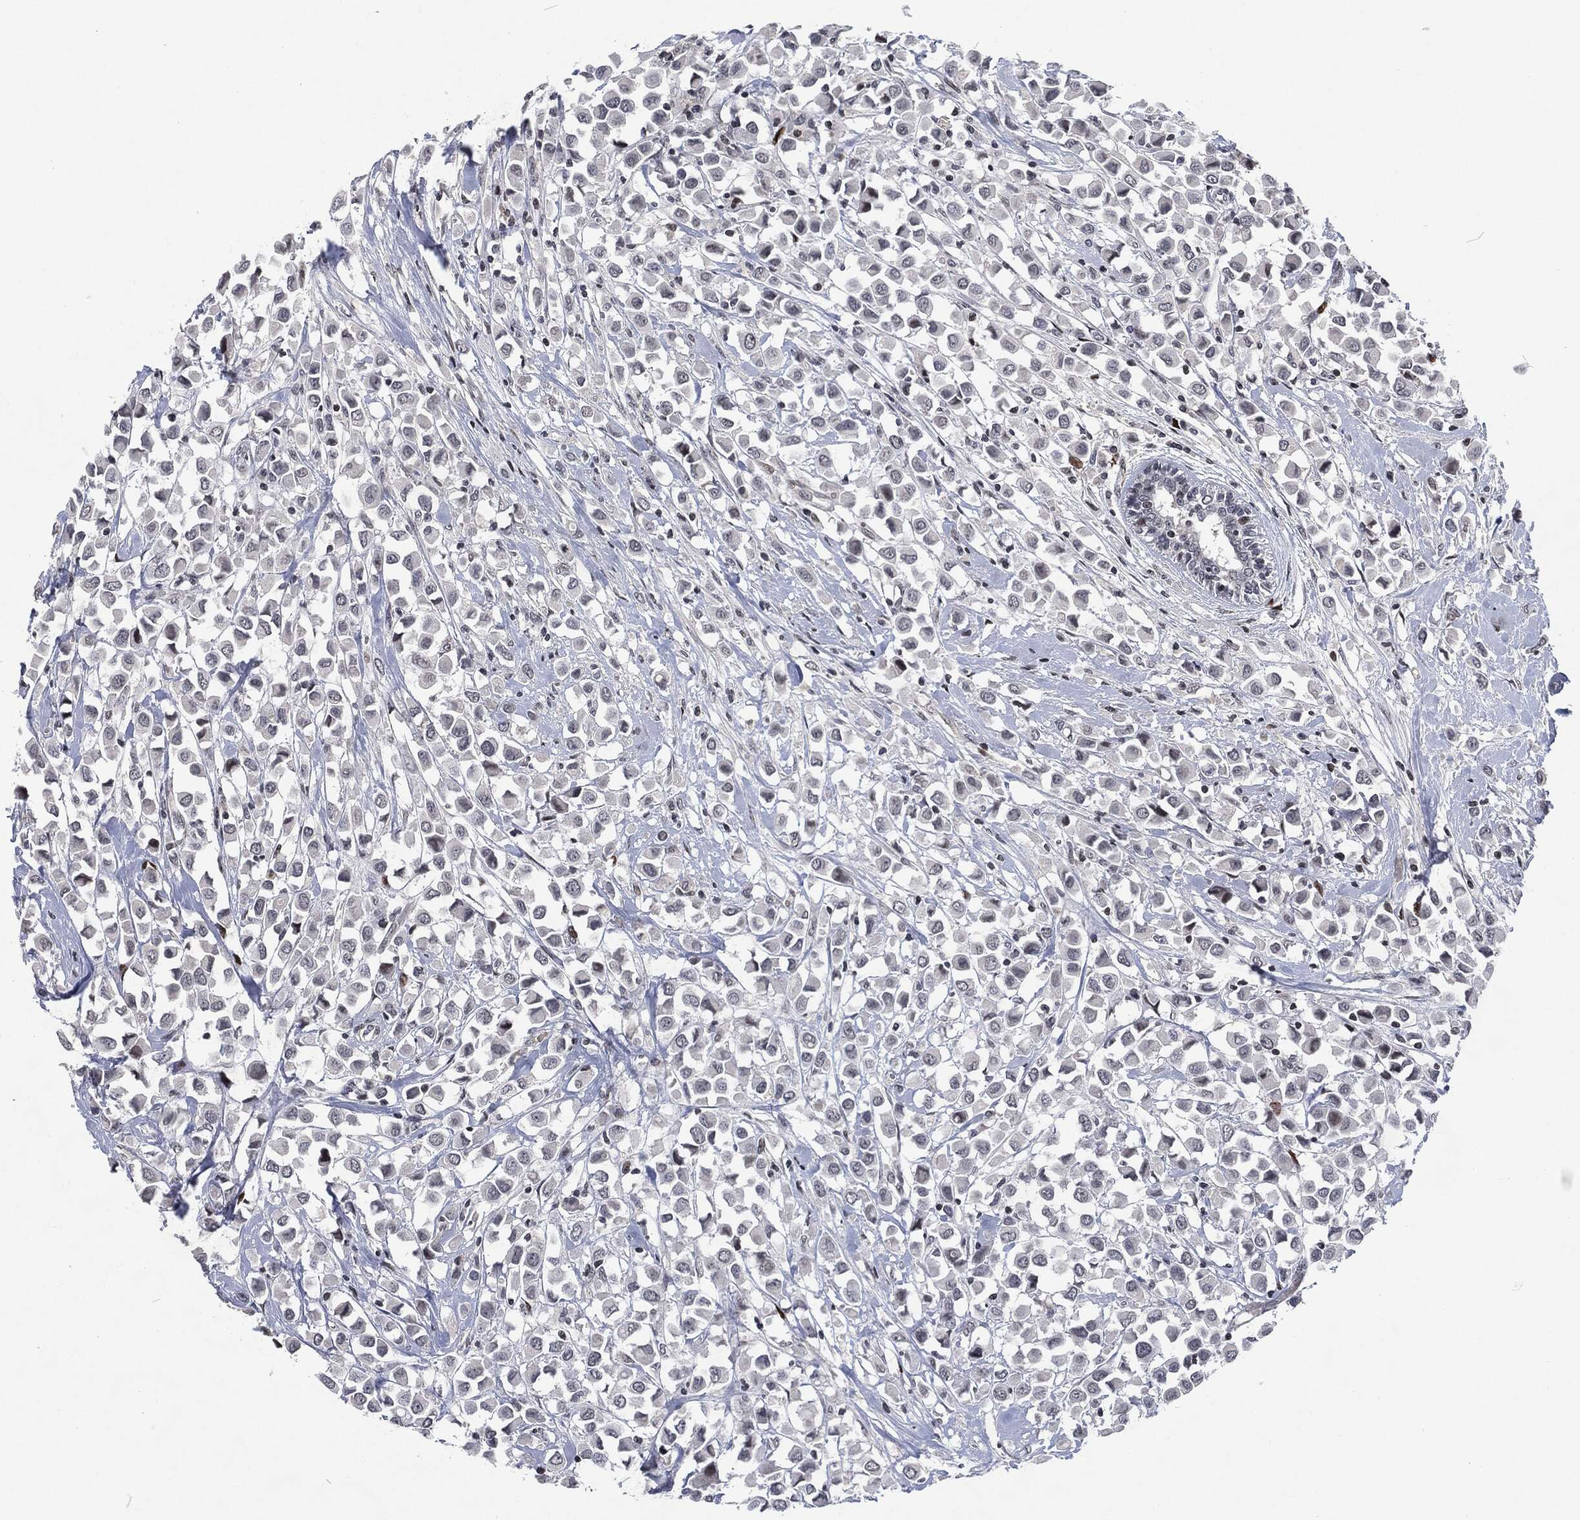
{"staining": {"intensity": "negative", "quantity": "none", "location": "none"}, "tissue": "breast cancer", "cell_type": "Tumor cells", "image_type": "cancer", "snomed": [{"axis": "morphology", "description": "Duct carcinoma"}, {"axis": "topography", "description": "Breast"}], "caption": "An immunohistochemistry histopathology image of breast cancer (intraductal carcinoma) is shown. There is no staining in tumor cells of breast cancer (intraductal carcinoma).", "gene": "EGFR", "patient": {"sex": "female", "age": 61}}